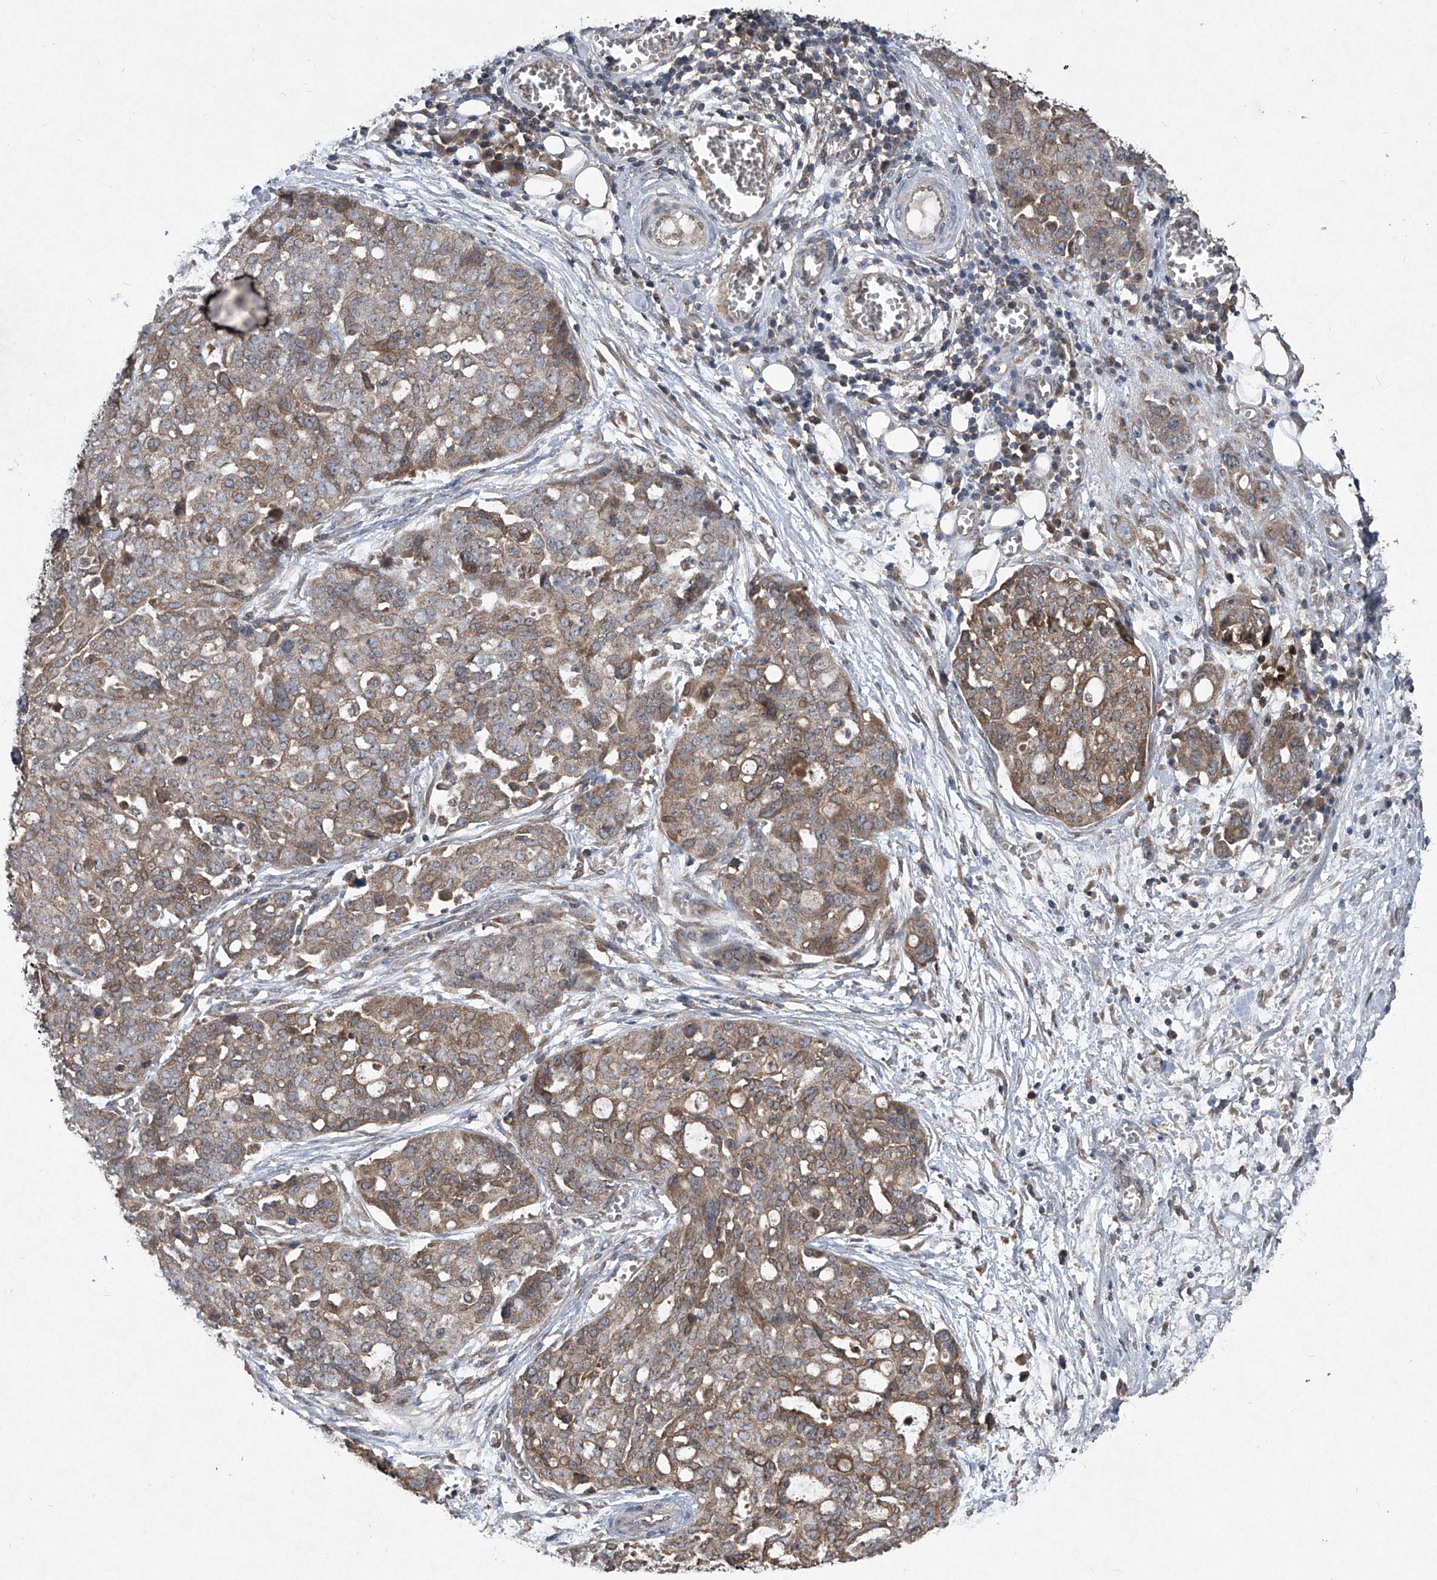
{"staining": {"intensity": "moderate", "quantity": ">75%", "location": "cytoplasmic/membranous"}, "tissue": "ovarian cancer", "cell_type": "Tumor cells", "image_type": "cancer", "snomed": [{"axis": "morphology", "description": "Cystadenocarcinoma, serous, NOS"}, {"axis": "topography", "description": "Soft tissue"}, {"axis": "topography", "description": "Ovary"}], "caption": "Moderate cytoplasmic/membranous protein expression is appreciated in approximately >75% of tumor cells in ovarian cancer (serous cystadenocarcinoma).", "gene": "SUMF2", "patient": {"sex": "female", "age": 57}}